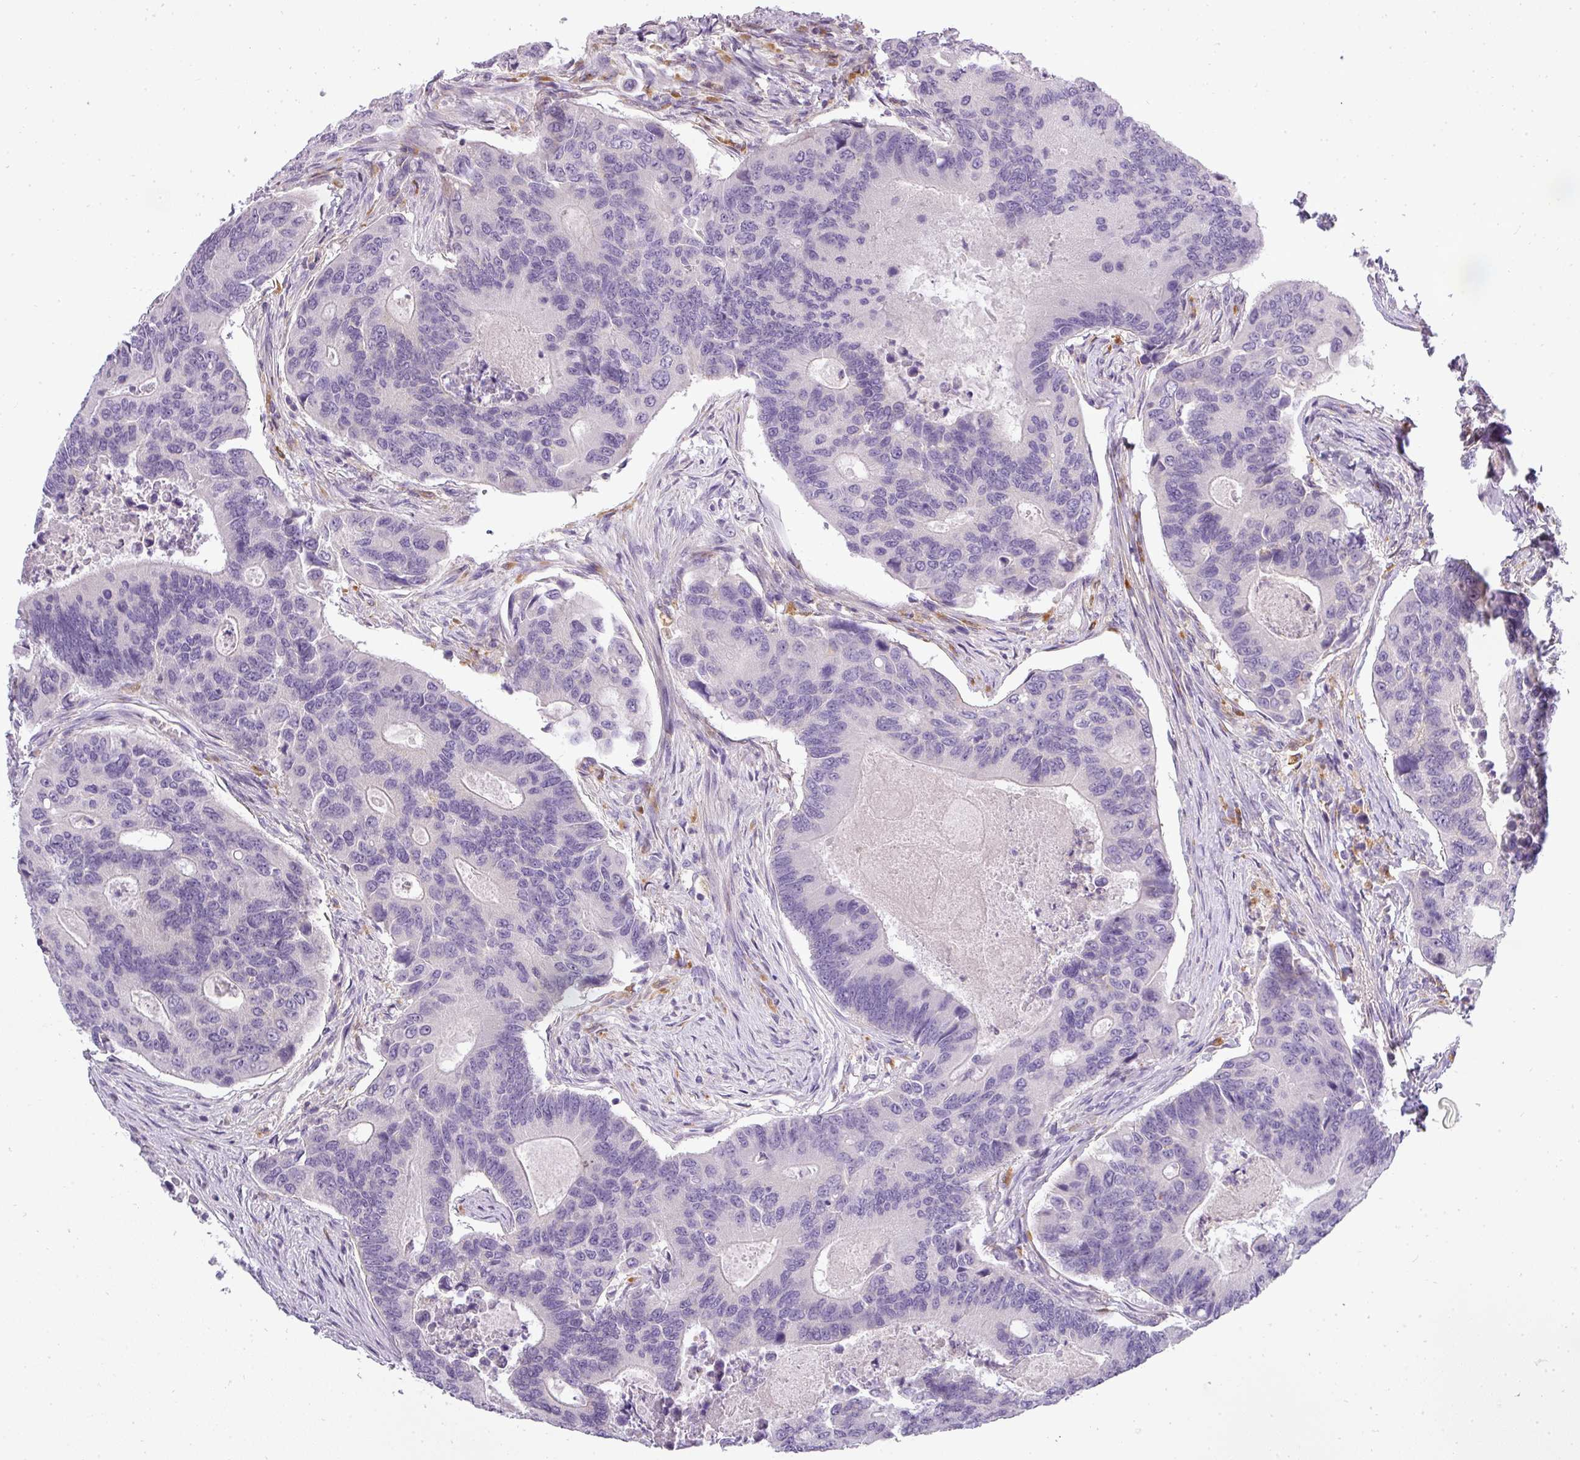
{"staining": {"intensity": "negative", "quantity": "none", "location": "none"}, "tissue": "colorectal cancer", "cell_type": "Tumor cells", "image_type": "cancer", "snomed": [{"axis": "morphology", "description": "Adenocarcinoma, NOS"}, {"axis": "topography", "description": "Colon"}], "caption": "Adenocarcinoma (colorectal) was stained to show a protein in brown. There is no significant expression in tumor cells. Brightfield microscopy of IHC stained with DAB (3,3'-diaminobenzidine) (brown) and hematoxylin (blue), captured at high magnification.", "gene": "ATP6V1D", "patient": {"sex": "female", "age": 67}}